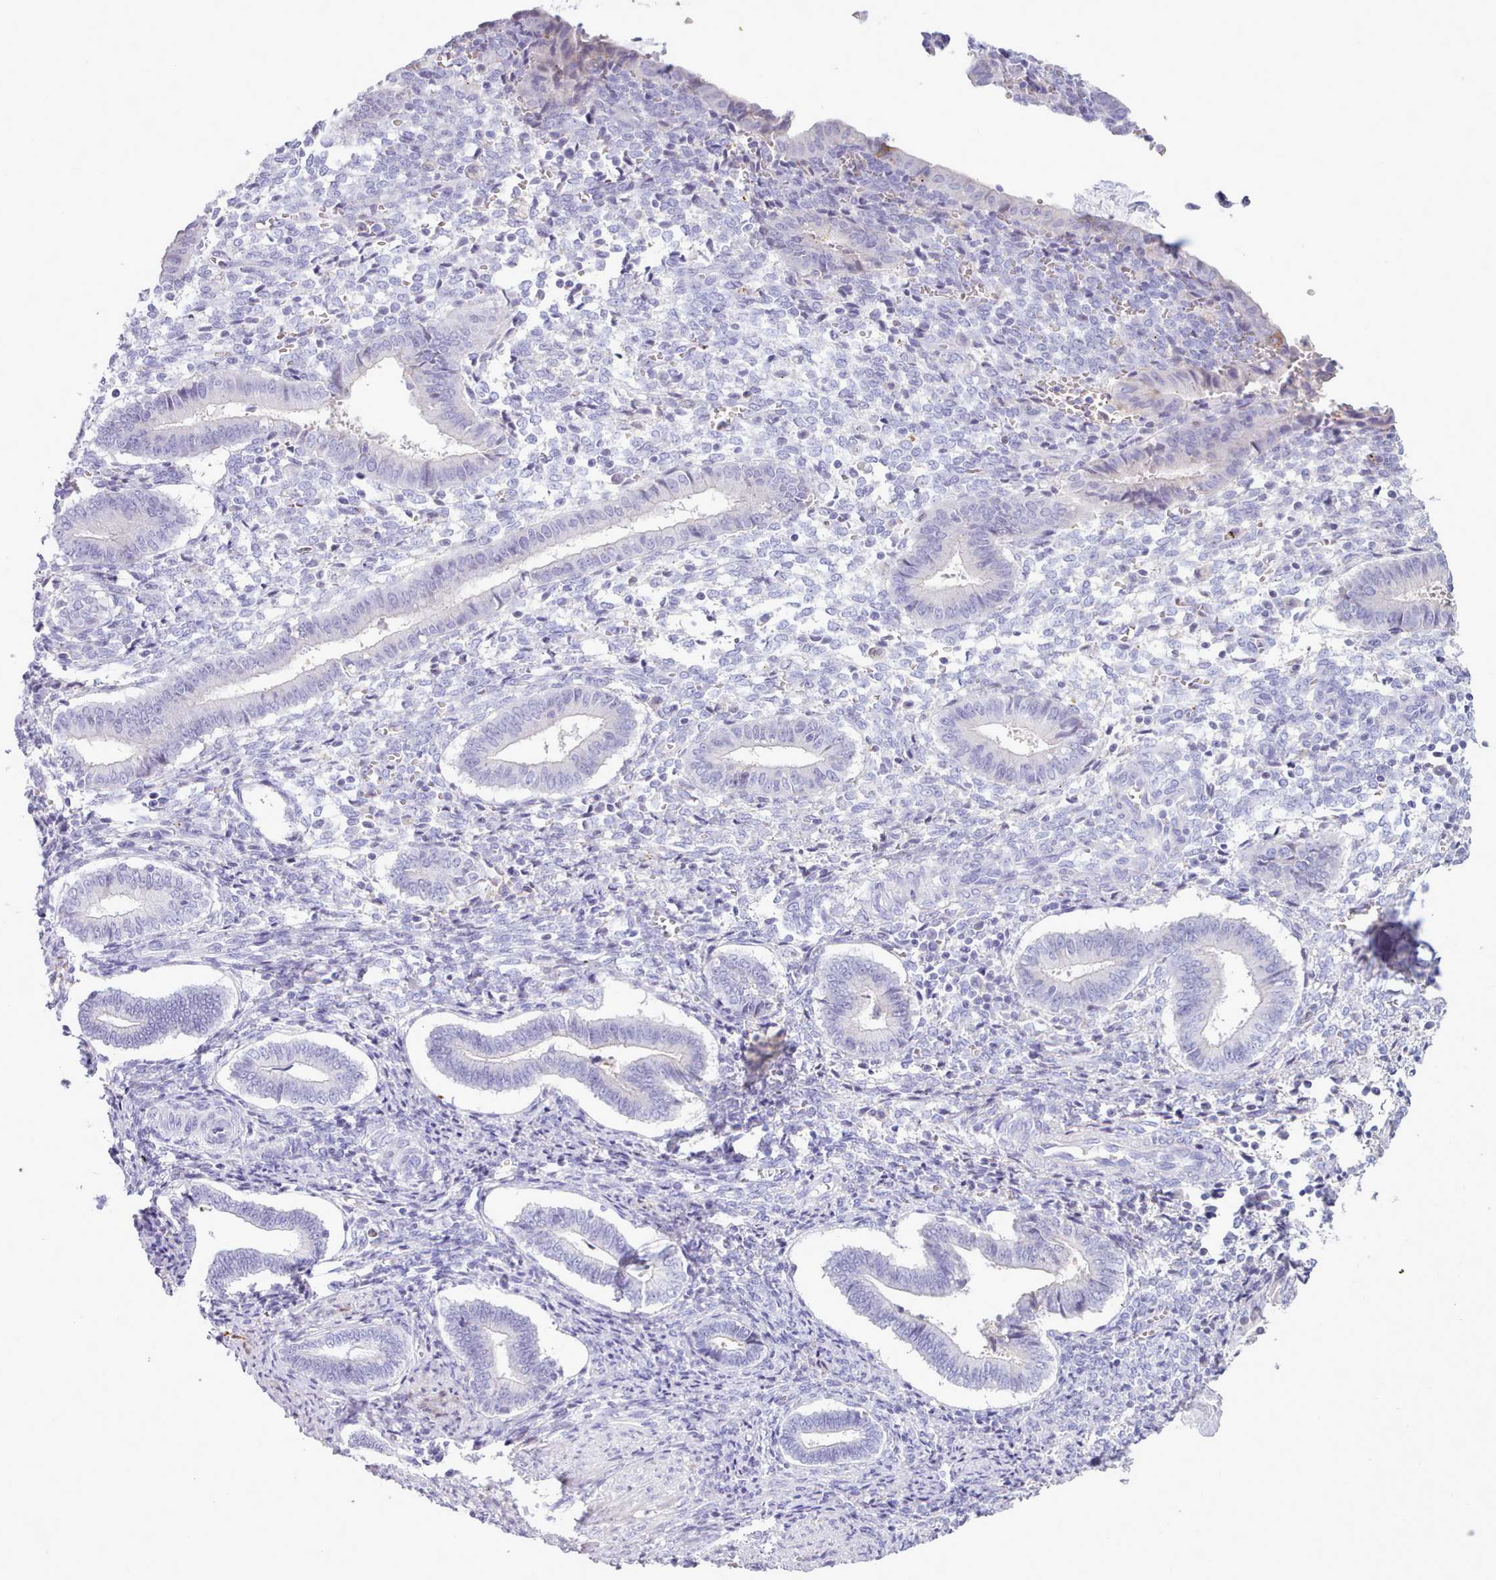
{"staining": {"intensity": "negative", "quantity": "none", "location": "none"}, "tissue": "endometrium", "cell_type": "Cells in endometrial stroma", "image_type": "normal", "snomed": [{"axis": "morphology", "description": "Normal tissue, NOS"}, {"axis": "topography", "description": "Other"}, {"axis": "topography", "description": "Endometrium"}], "caption": "An immunohistochemistry (IHC) histopathology image of normal endometrium is shown. There is no staining in cells in endometrial stroma of endometrium.", "gene": "NKX1", "patient": {"sex": "female", "age": 44}}